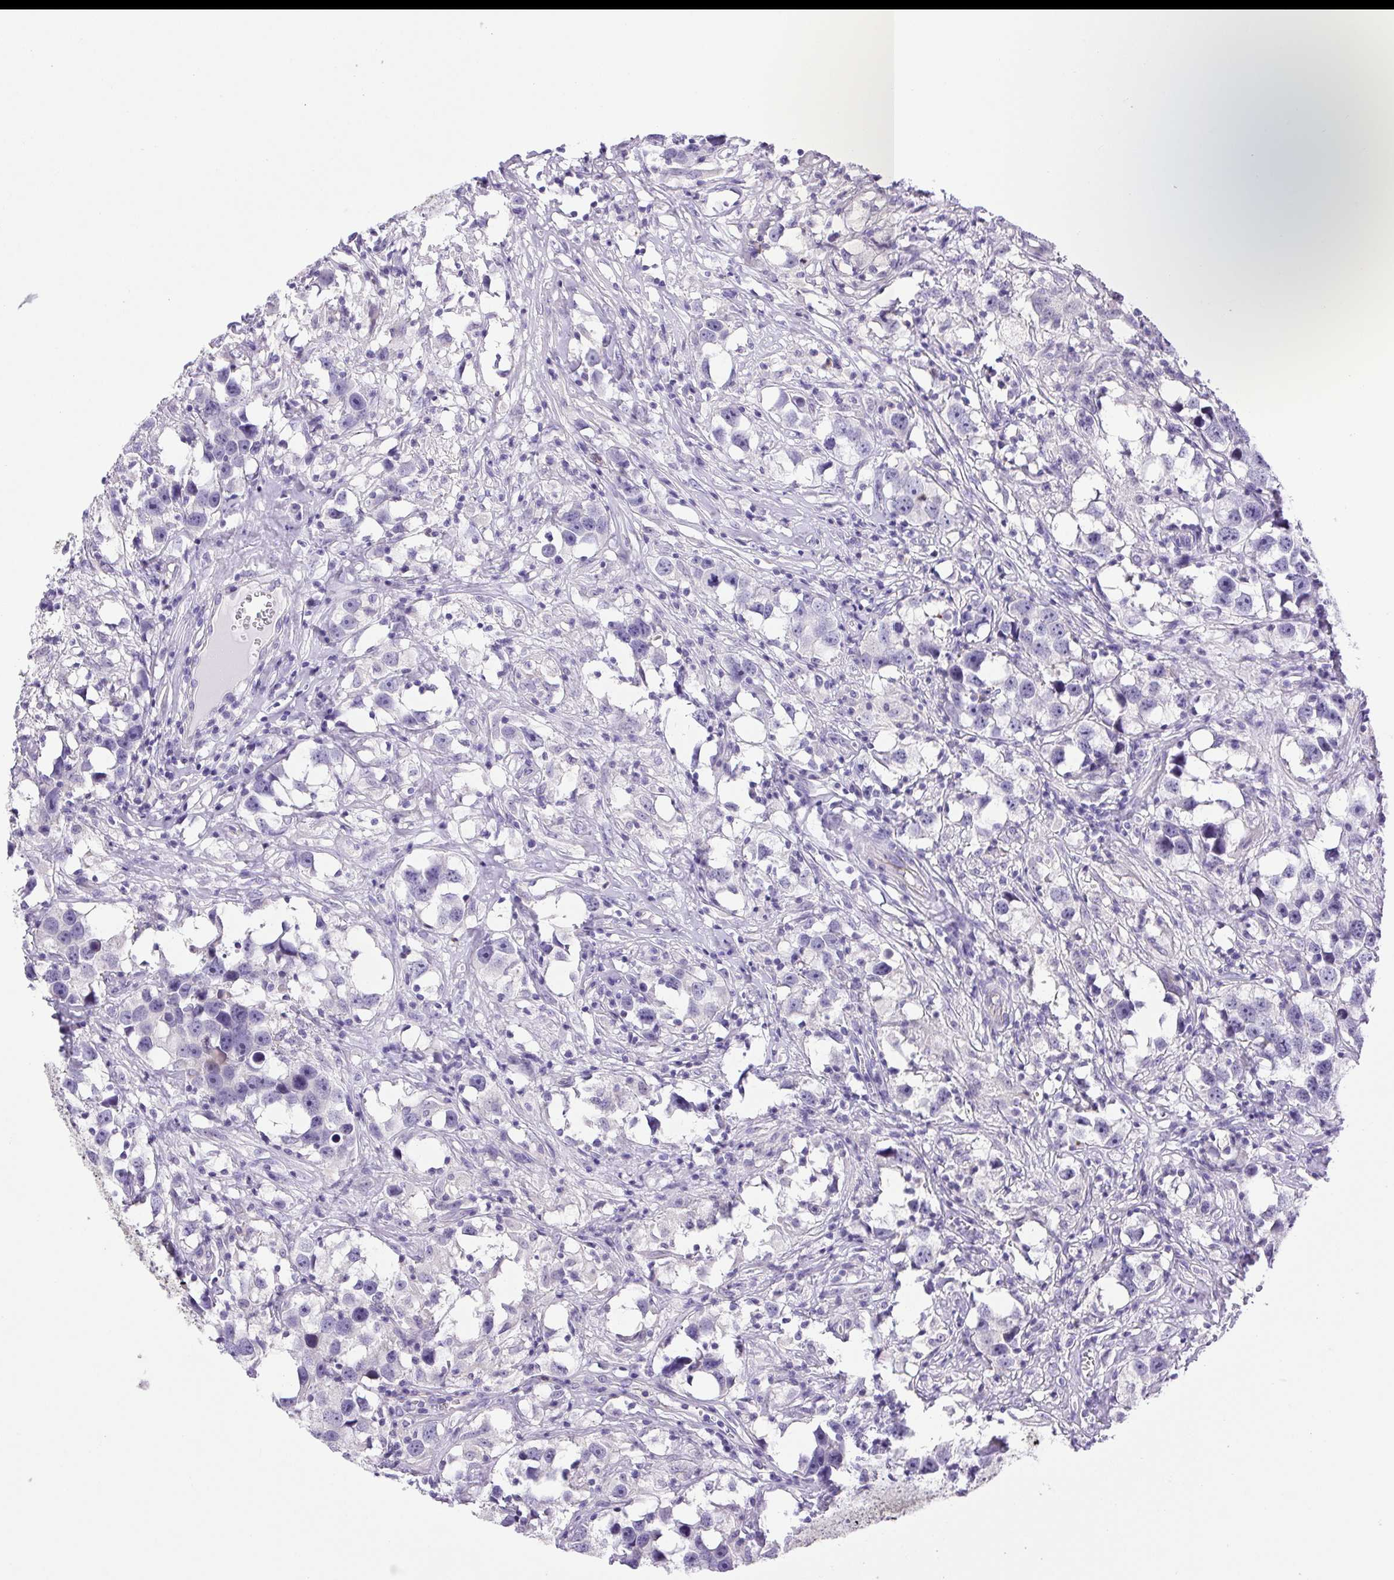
{"staining": {"intensity": "negative", "quantity": "none", "location": "none"}, "tissue": "testis cancer", "cell_type": "Tumor cells", "image_type": "cancer", "snomed": [{"axis": "morphology", "description": "Seminoma, NOS"}, {"axis": "topography", "description": "Testis"}], "caption": "Tumor cells show no significant protein expression in testis seminoma. (Immunohistochemistry (ihc), brightfield microscopy, high magnification).", "gene": "FAM177B", "patient": {"sex": "male", "age": 49}}